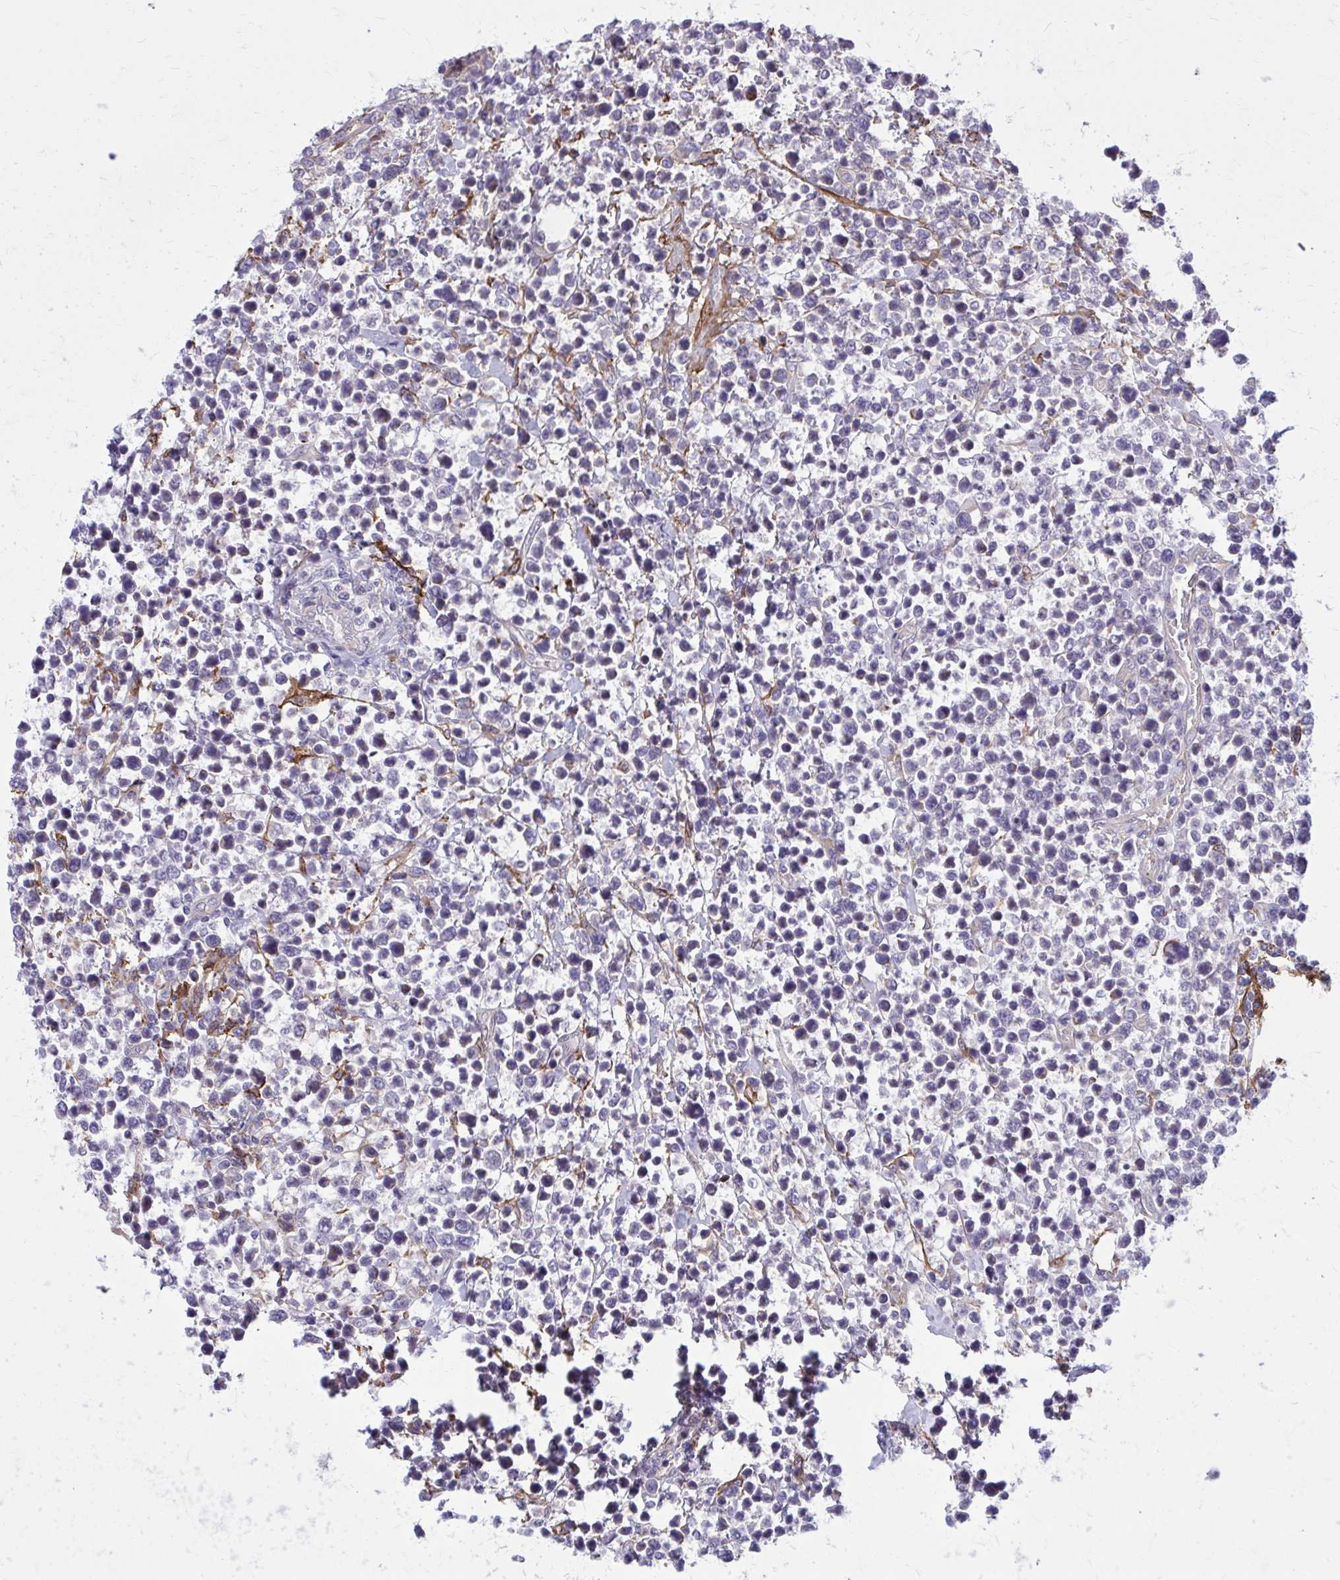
{"staining": {"intensity": "negative", "quantity": "none", "location": "none"}, "tissue": "lymphoma", "cell_type": "Tumor cells", "image_type": "cancer", "snomed": [{"axis": "morphology", "description": "Malignant lymphoma, non-Hodgkin's type, High grade"}, {"axis": "topography", "description": "Soft tissue"}], "caption": "Tumor cells show no significant staining in lymphoma. Brightfield microscopy of immunohistochemistry stained with DAB (3,3'-diaminobenzidine) (brown) and hematoxylin (blue), captured at high magnification.", "gene": "FAP", "patient": {"sex": "female", "age": 56}}